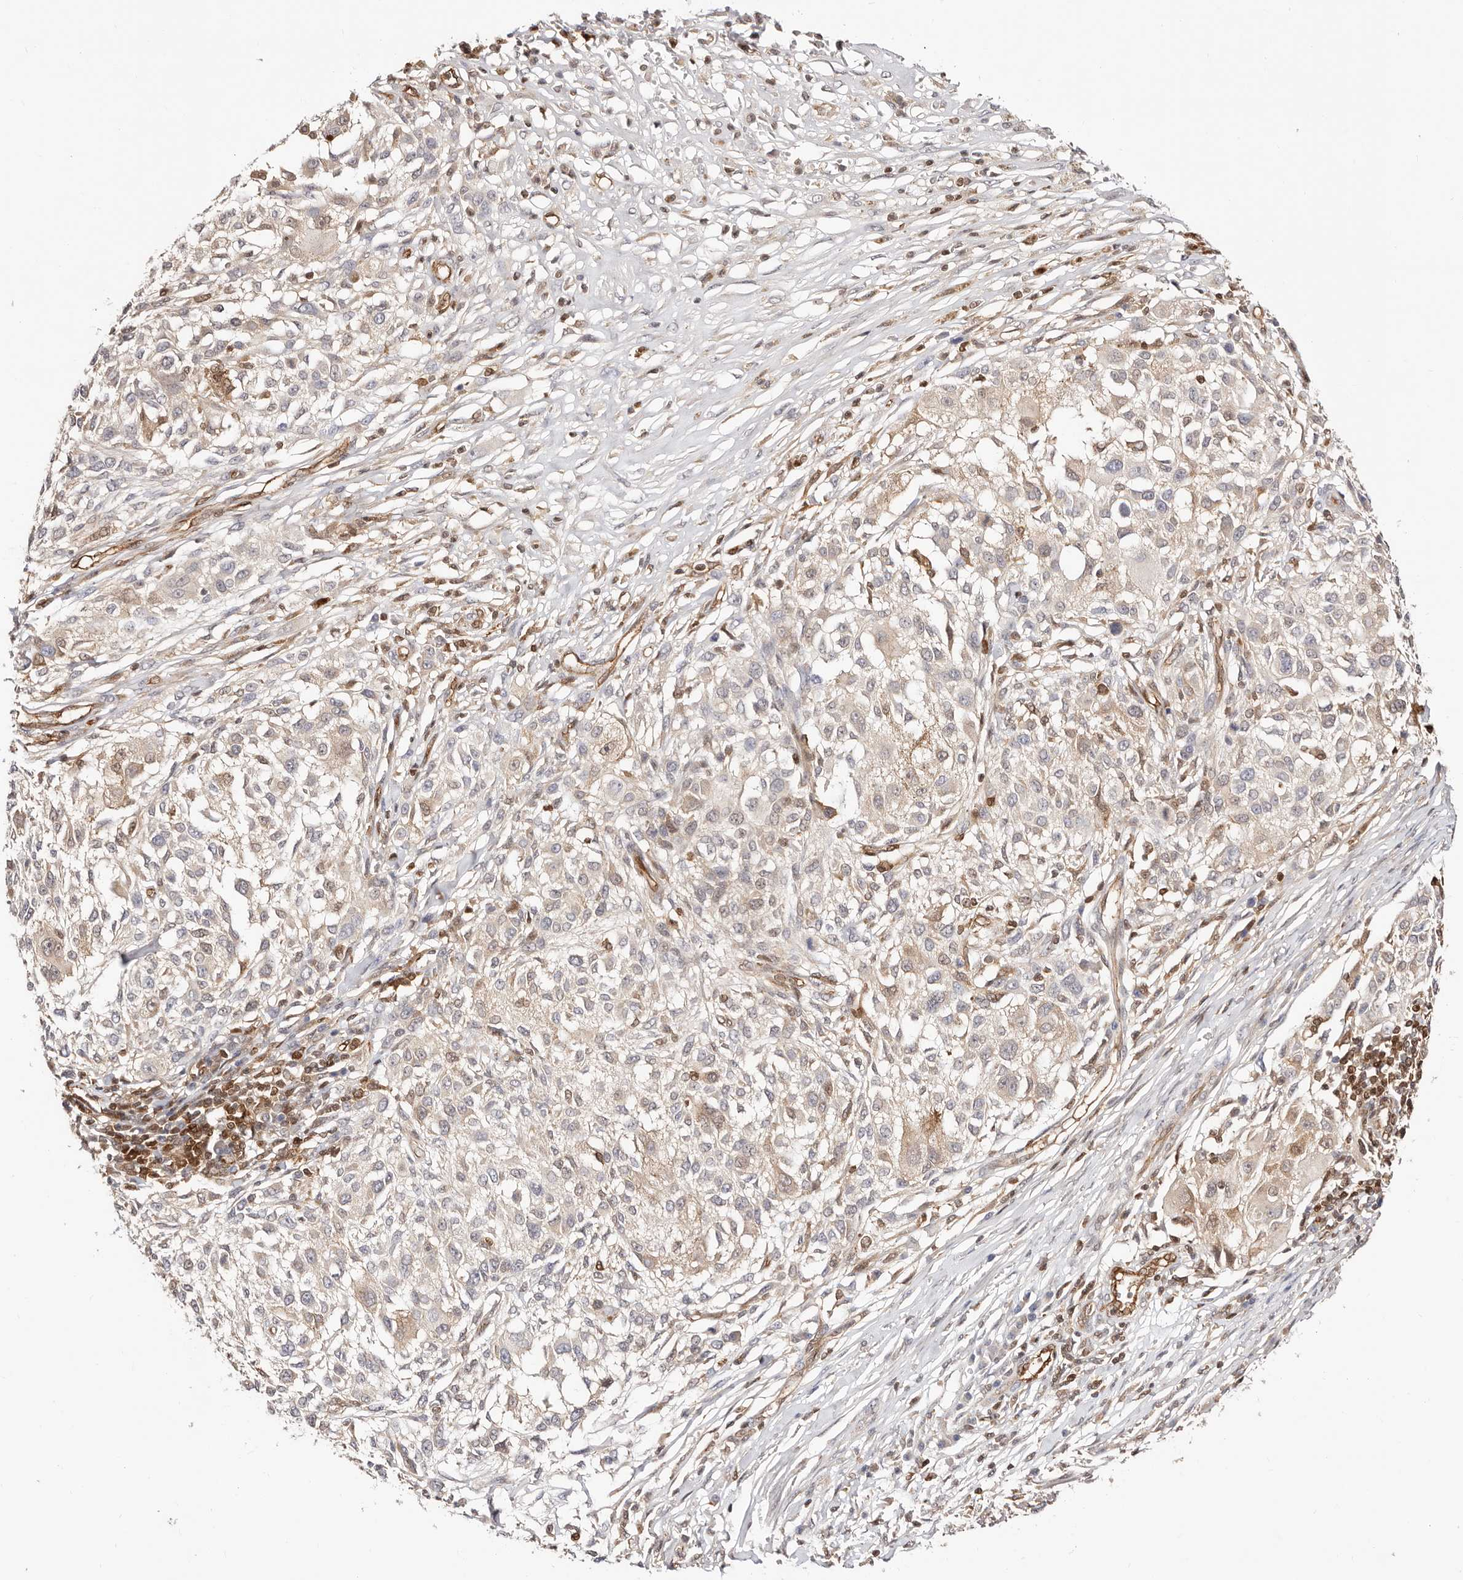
{"staining": {"intensity": "weak", "quantity": "<25%", "location": "cytoplasmic/membranous"}, "tissue": "melanoma", "cell_type": "Tumor cells", "image_type": "cancer", "snomed": [{"axis": "morphology", "description": "Necrosis, NOS"}, {"axis": "morphology", "description": "Malignant melanoma, NOS"}, {"axis": "topography", "description": "Skin"}], "caption": "Immunohistochemistry photomicrograph of neoplastic tissue: melanoma stained with DAB (3,3'-diaminobenzidine) demonstrates no significant protein positivity in tumor cells. The staining is performed using DAB brown chromogen with nuclei counter-stained in using hematoxylin.", "gene": "STAT5A", "patient": {"sex": "female", "age": 87}}